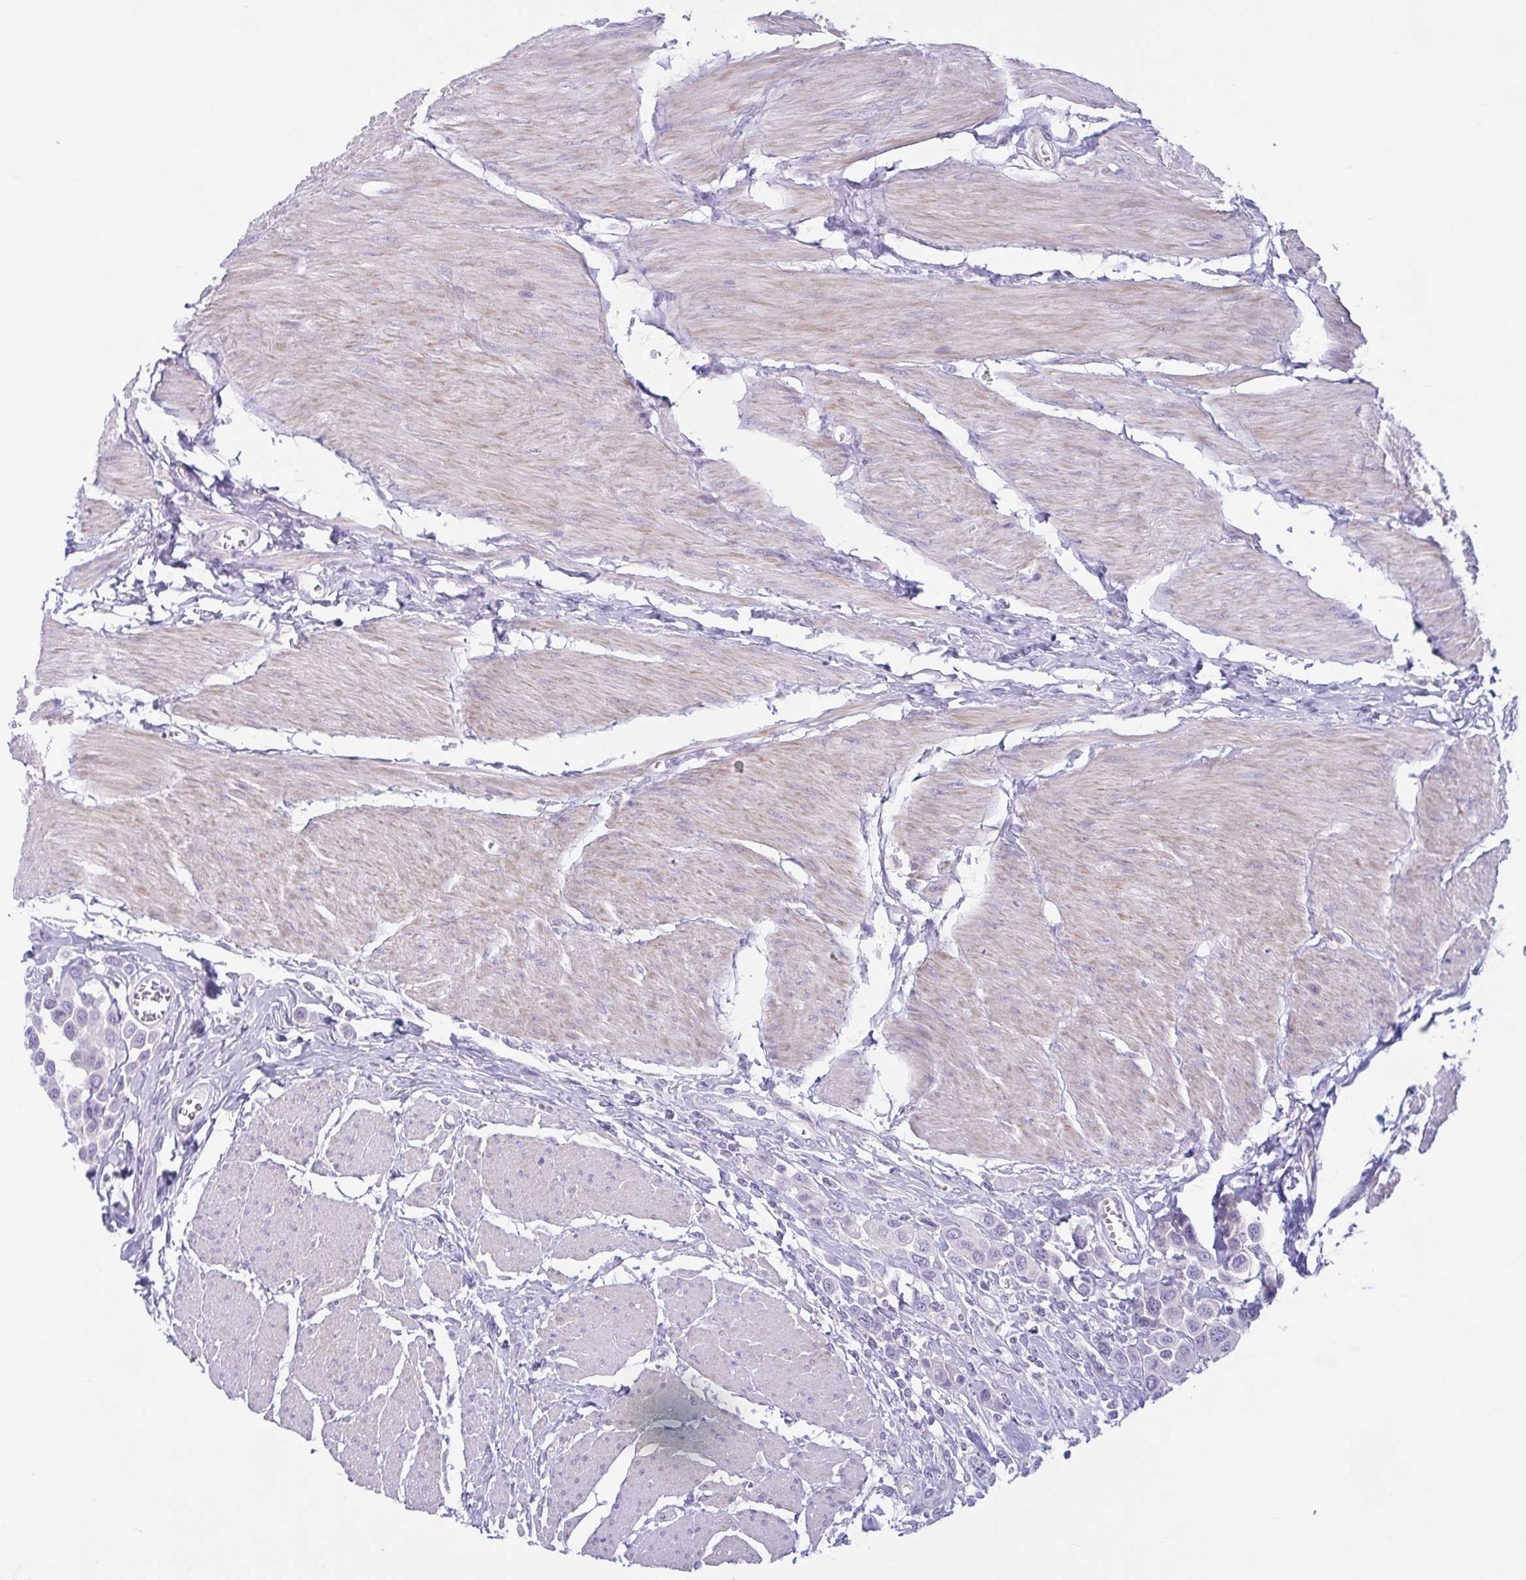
{"staining": {"intensity": "negative", "quantity": "none", "location": "none"}, "tissue": "urothelial cancer", "cell_type": "Tumor cells", "image_type": "cancer", "snomed": [{"axis": "morphology", "description": "Urothelial carcinoma, High grade"}, {"axis": "topography", "description": "Urinary bladder"}], "caption": "This image is of urothelial cancer stained with immunohistochemistry to label a protein in brown with the nuclei are counter-stained blue. There is no positivity in tumor cells.", "gene": "TNNI2", "patient": {"sex": "male", "age": 50}}